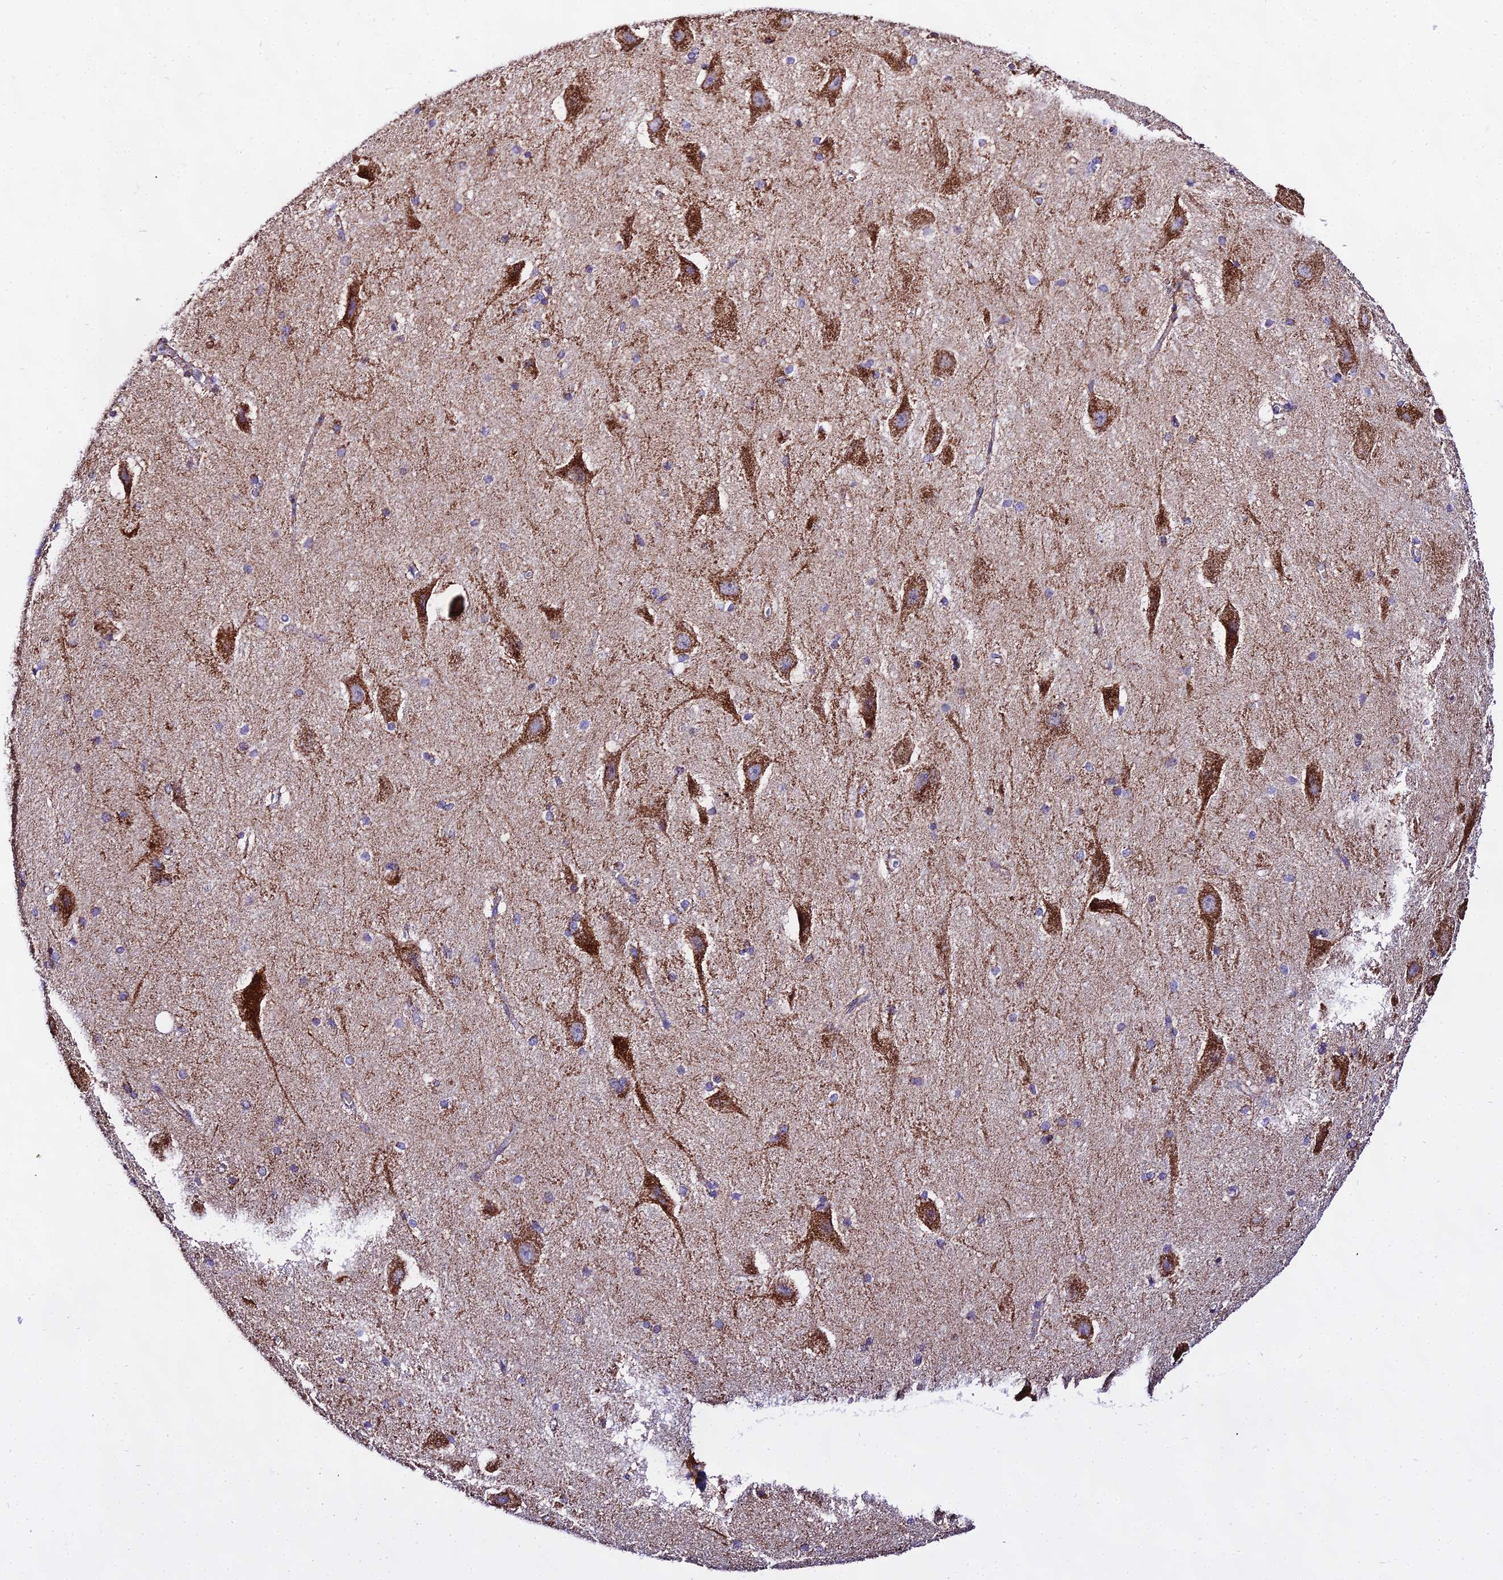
{"staining": {"intensity": "moderate", "quantity": "25%-75%", "location": "cytoplasmic/membranous"}, "tissue": "hippocampus", "cell_type": "Glial cells", "image_type": "normal", "snomed": [{"axis": "morphology", "description": "Normal tissue, NOS"}, {"axis": "topography", "description": "Hippocampus"}], "caption": "Moderate cytoplasmic/membranous positivity is identified in about 25%-75% of glial cells in unremarkable hippocampus.", "gene": "ATP5PD", "patient": {"sex": "female", "age": 19}}